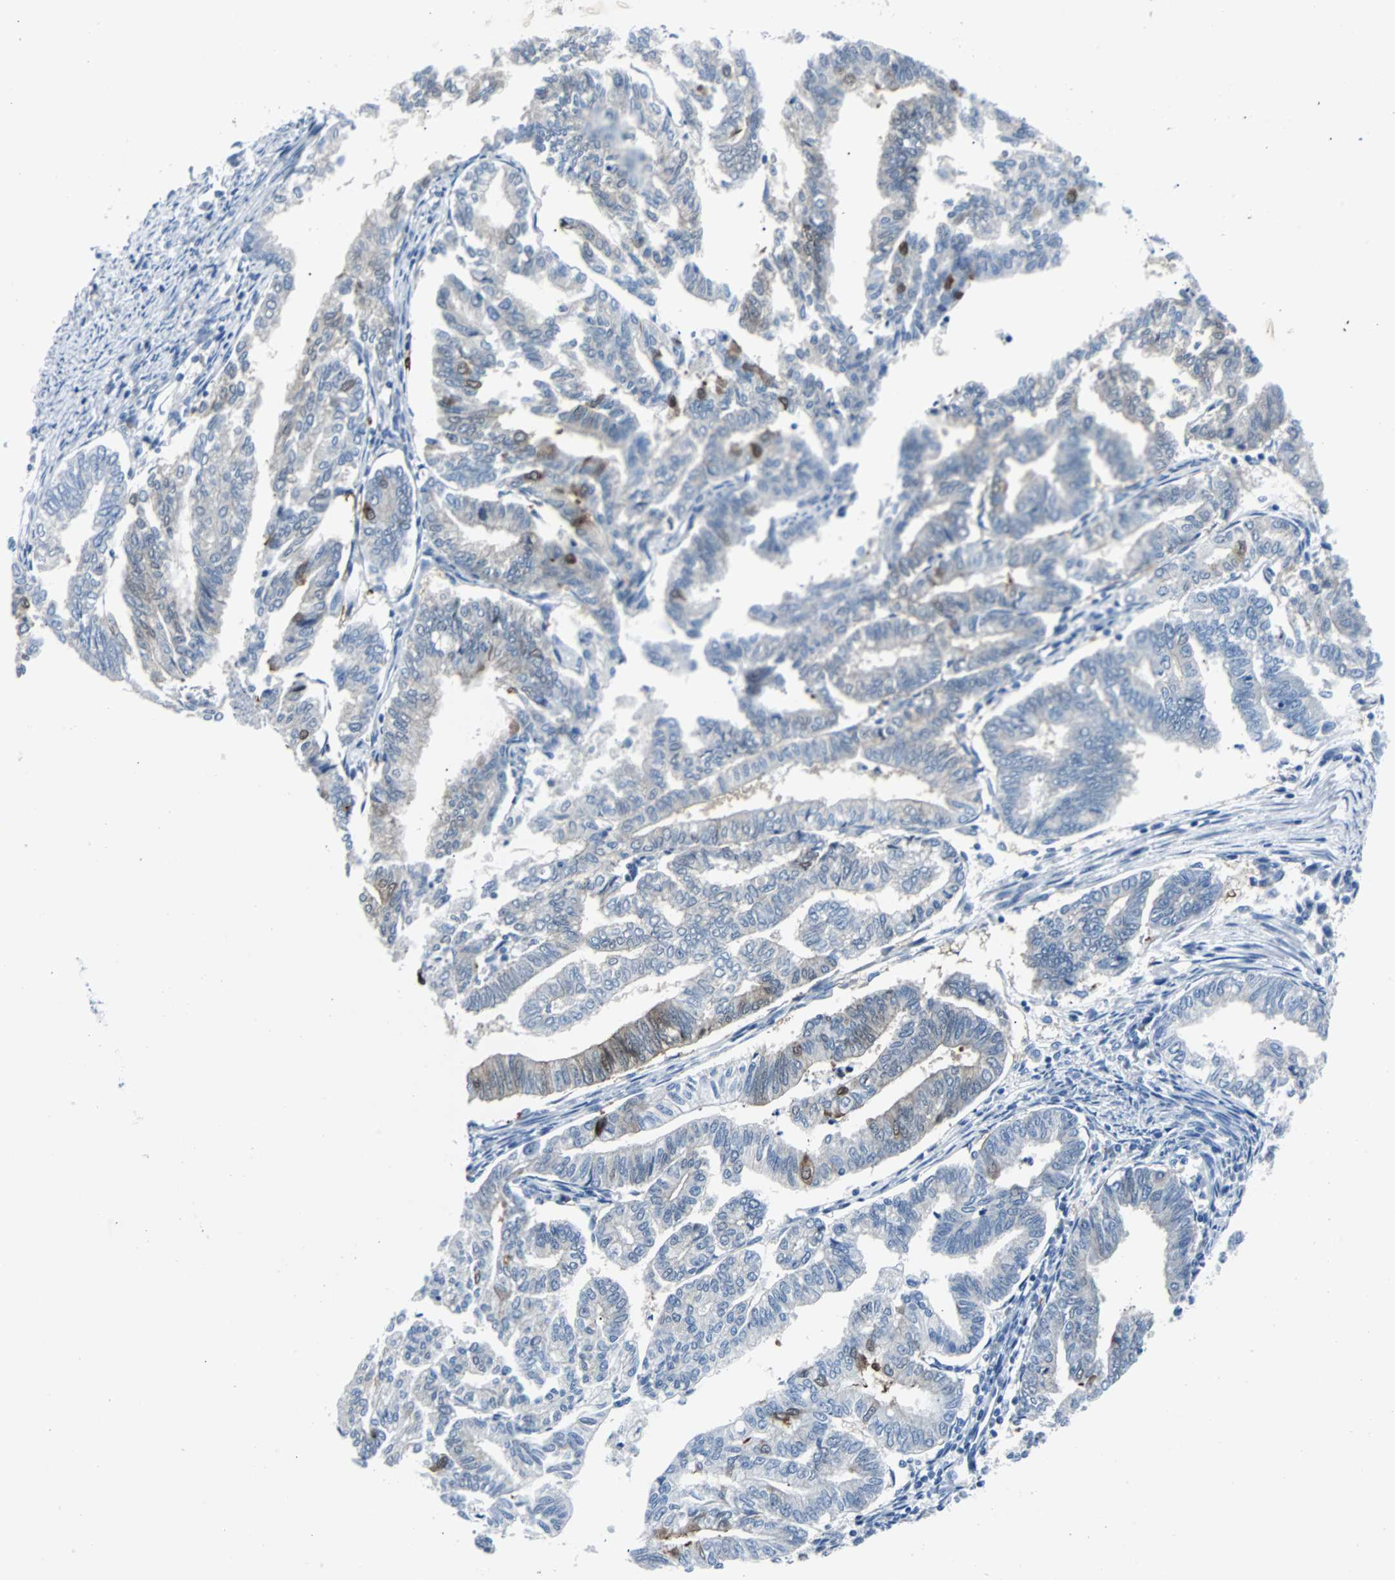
{"staining": {"intensity": "moderate", "quantity": "<25%", "location": "cytoplasmic/membranous"}, "tissue": "endometrial cancer", "cell_type": "Tumor cells", "image_type": "cancer", "snomed": [{"axis": "morphology", "description": "Adenocarcinoma, NOS"}, {"axis": "topography", "description": "Endometrium"}], "caption": "Endometrial cancer (adenocarcinoma) tissue displays moderate cytoplasmic/membranous staining in approximately <25% of tumor cells (brown staining indicates protein expression, while blue staining denotes nuclei).", "gene": "RASA1", "patient": {"sex": "female", "age": 79}}